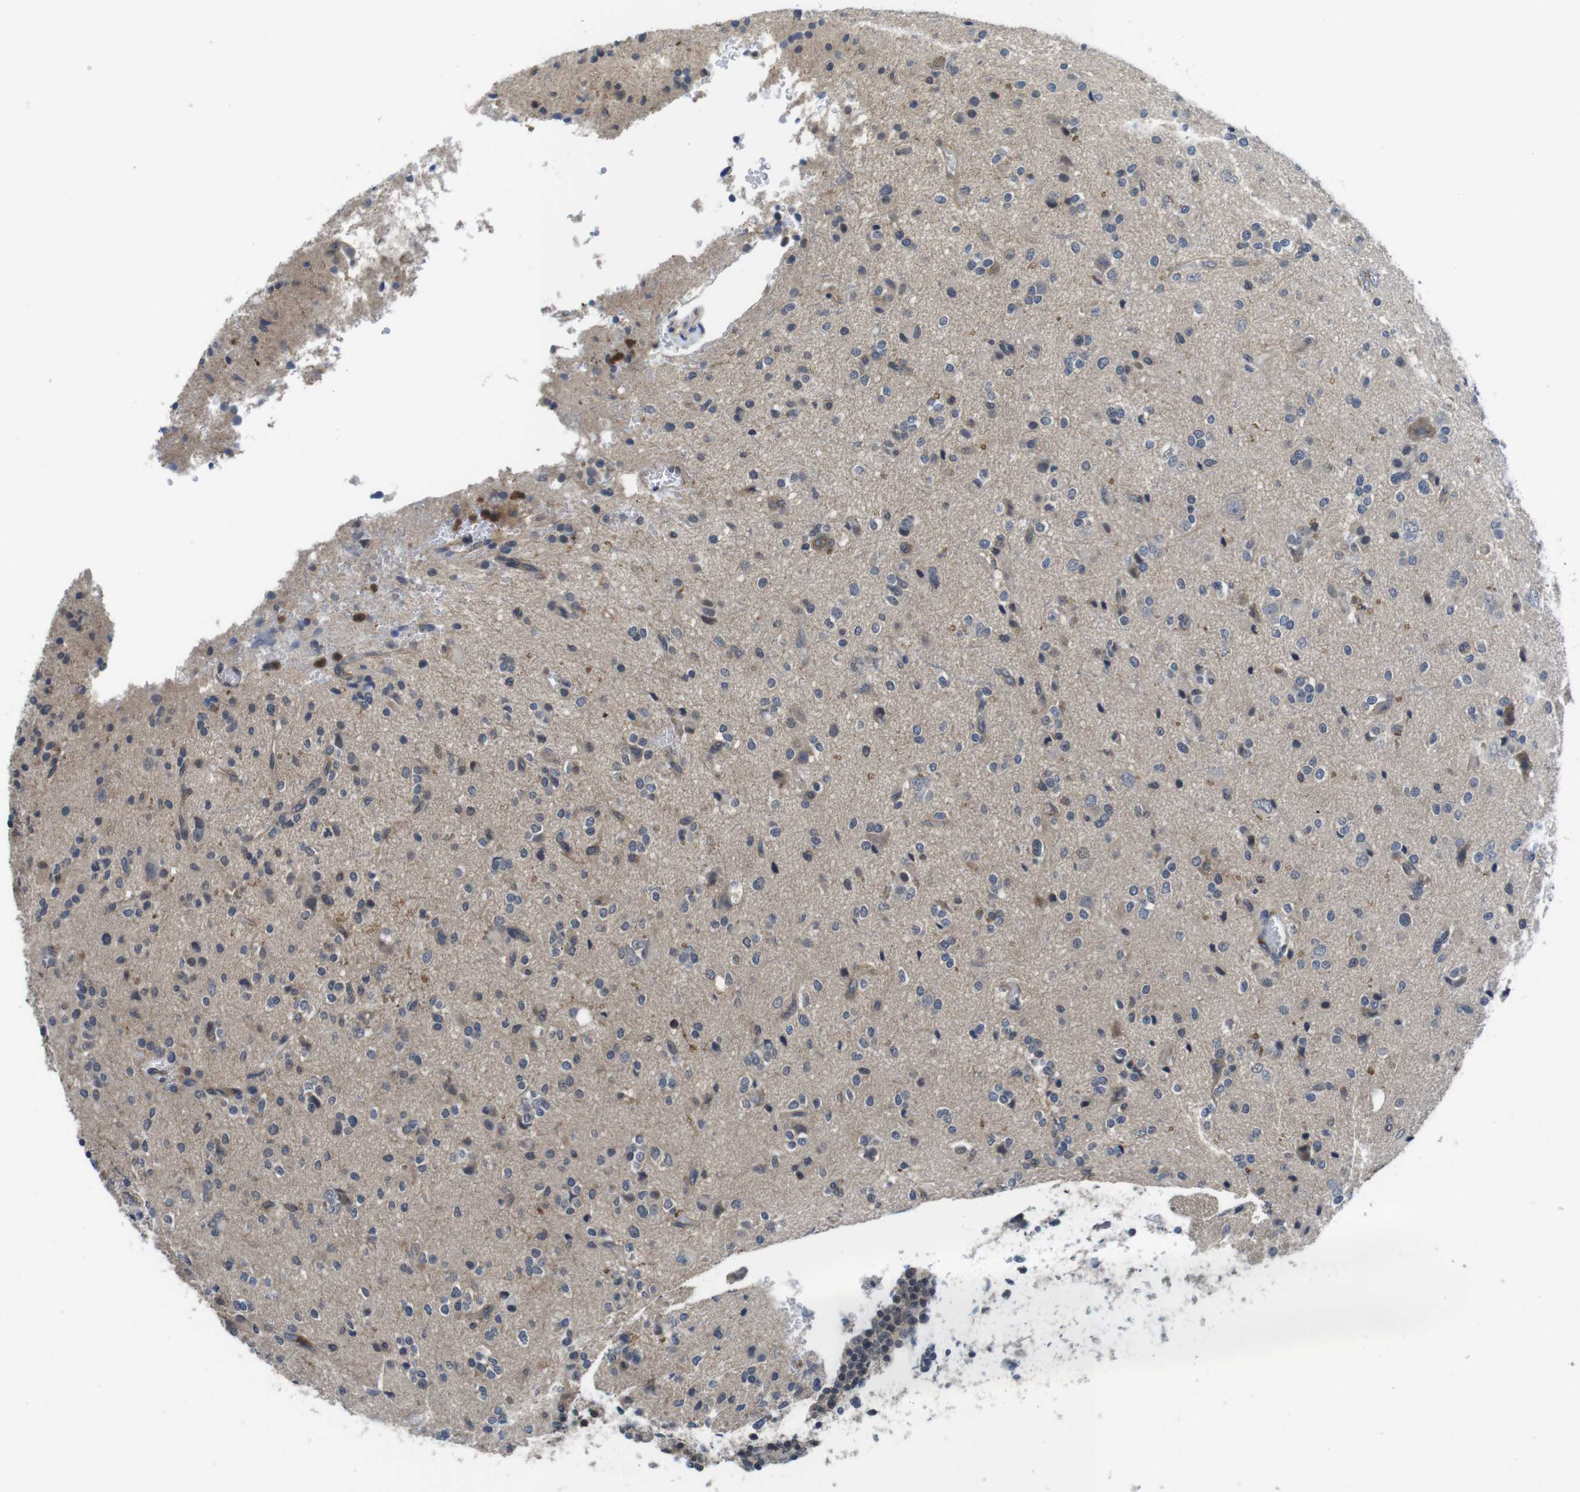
{"staining": {"intensity": "weak", "quantity": "25%-75%", "location": "cytoplasmic/membranous"}, "tissue": "glioma", "cell_type": "Tumor cells", "image_type": "cancer", "snomed": [{"axis": "morphology", "description": "Glioma, malignant, High grade"}, {"axis": "topography", "description": "Brain"}], "caption": "Immunohistochemical staining of malignant glioma (high-grade) displays weak cytoplasmic/membranous protein positivity in approximately 25%-75% of tumor cells.", "gene": "FADD", "patient": {"sex": "male", "age": 47}}